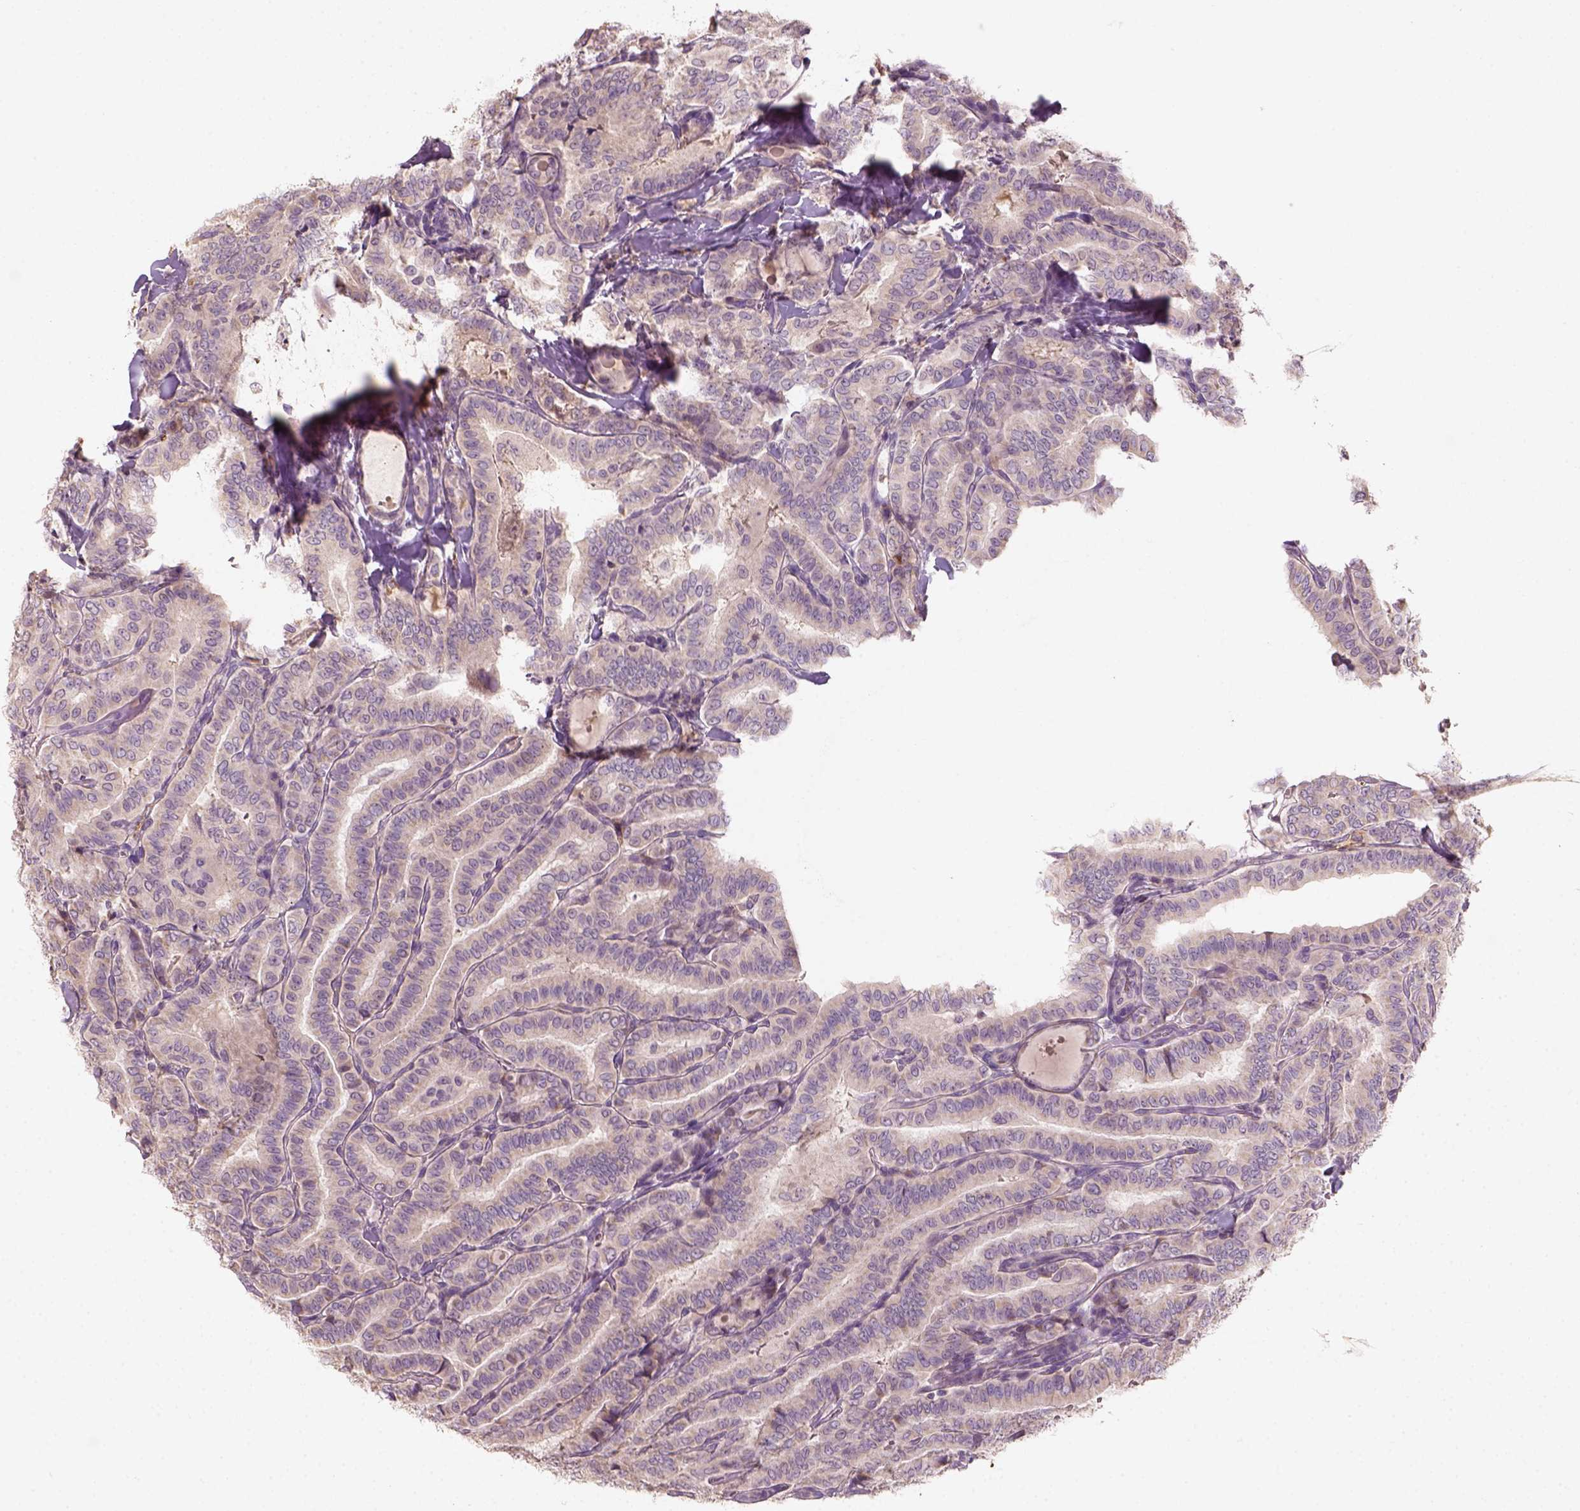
{"staining": {"intensity": "weak", "quantity": "<25%", "location": "cytoplasmic/membranous"}, "tissue": "thyroid cancer", "cell_type": "Tumor cells", "image_type": "cancer", "snomed": [{"axis": "morphology", "description": "Papillary adenocarcinoma, NOS"}, {"axis": "morphology", "description": "Papillary adenoma metastatic"}, {"axis": "topography", "description": "Thyroid gland"}], "caption": "Immunohistochemistry (IHC) image of human thyroid cancer (papillary adenoma metastatic) stained for a protein (brown), which displays no positivity in tumor cells.", "gene": "AQP9", "patient": {"sex": "female", "age": 50}}